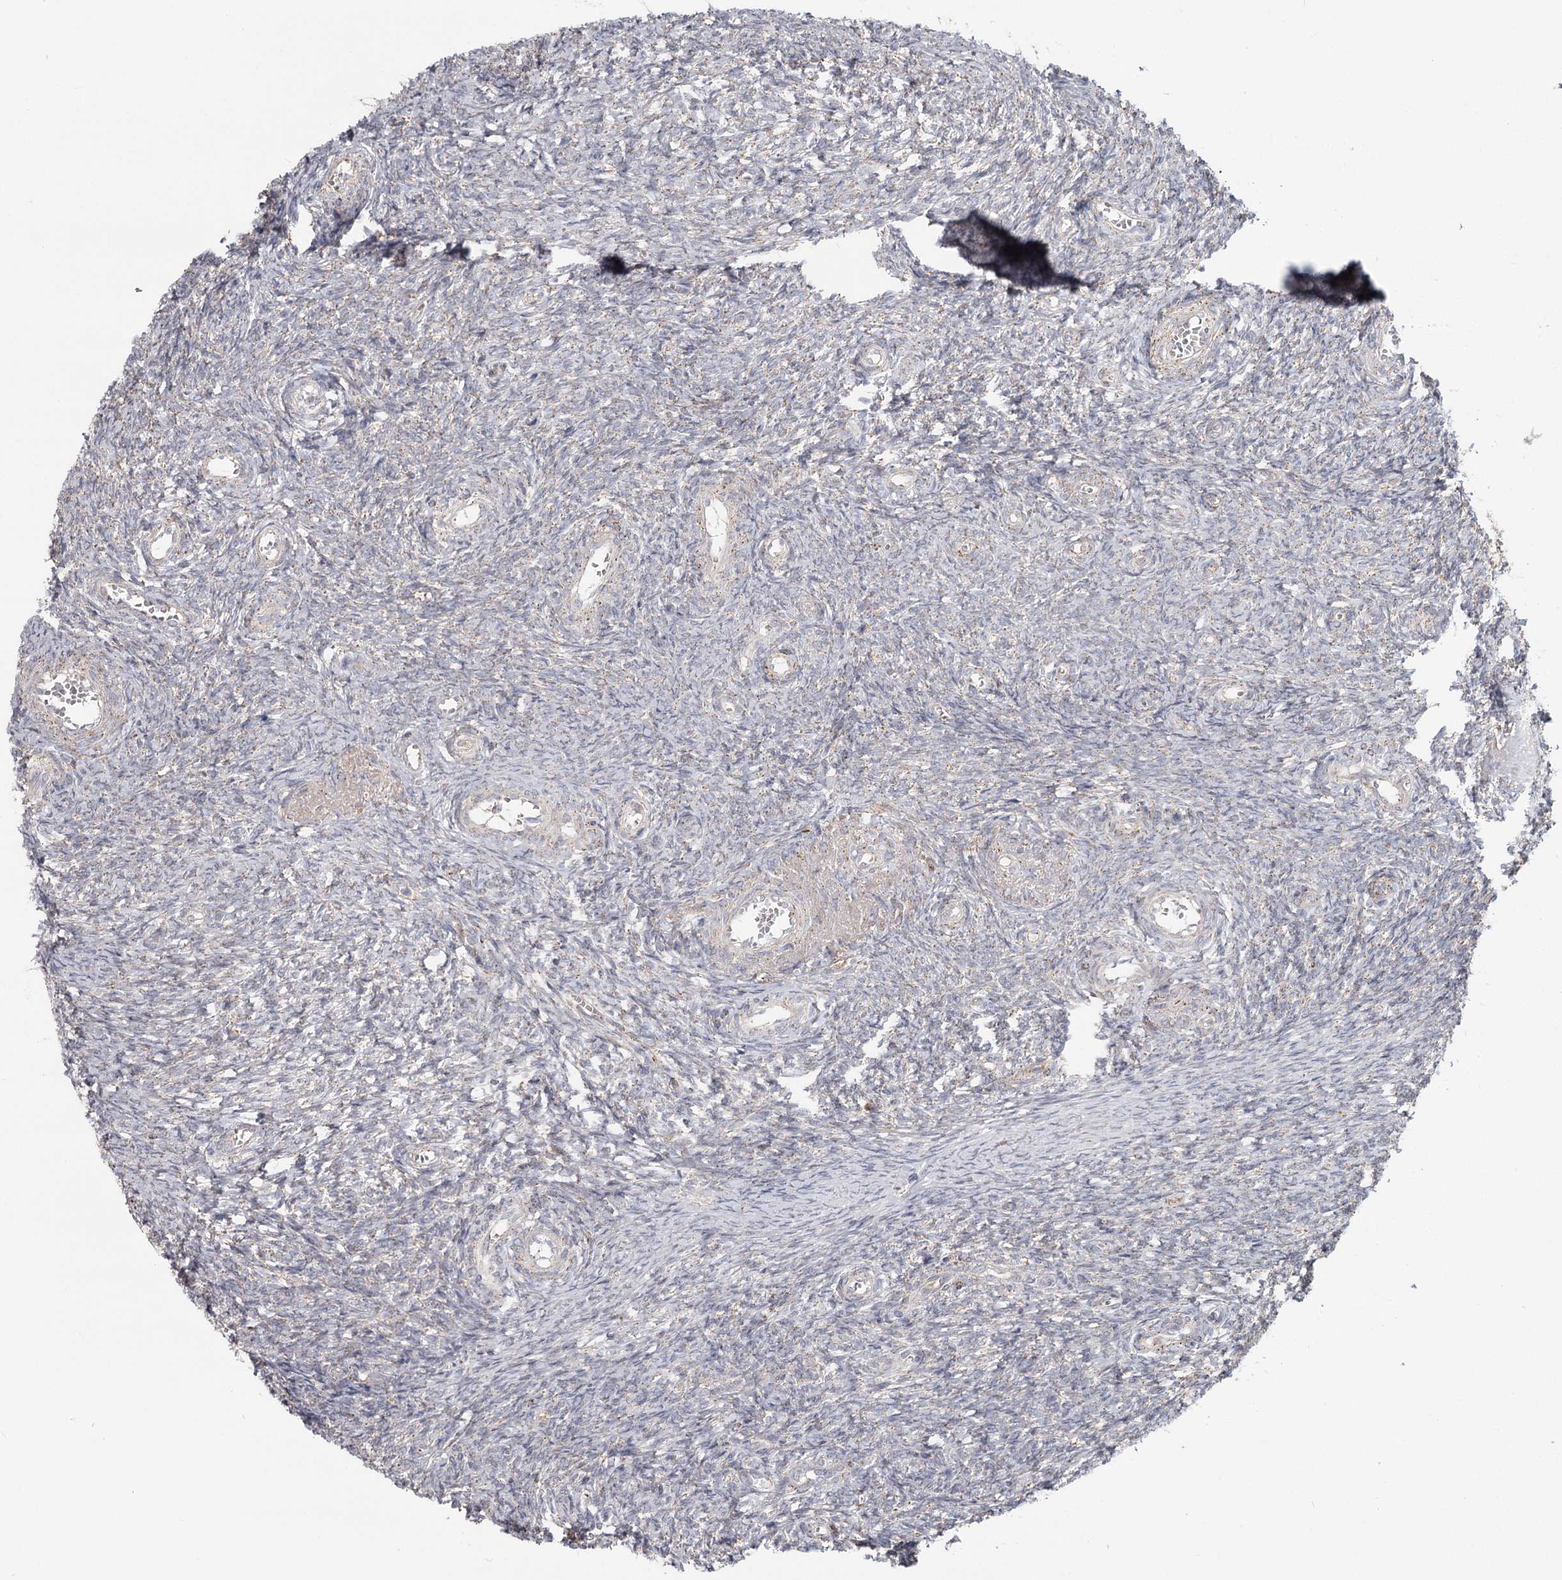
{"staining": {"intensity": "negative", "quantity": "none", "location": "none"}, "tissue": "ovary", "cell_type": "Ovarian stroma cells", "image_type": "normal", "snomed": [{"axis": "morphology", "description": "Normal tissue, NOS"}, {"axis": "topography", "description": "Ovary"}], "caption": "IHC histopathology image of benign human ovary stained for a protein (brown), which reveals no positivity in ovarian stroma cells. Brightfield microscopy of immunohistochemistry stained with DAB (3,3'-diaminobenzidine) (brown) and hematoxylin (blue), captured at high magnification.", "gene": "CDC123", "patient": {"sex": "female", "age": 44}}